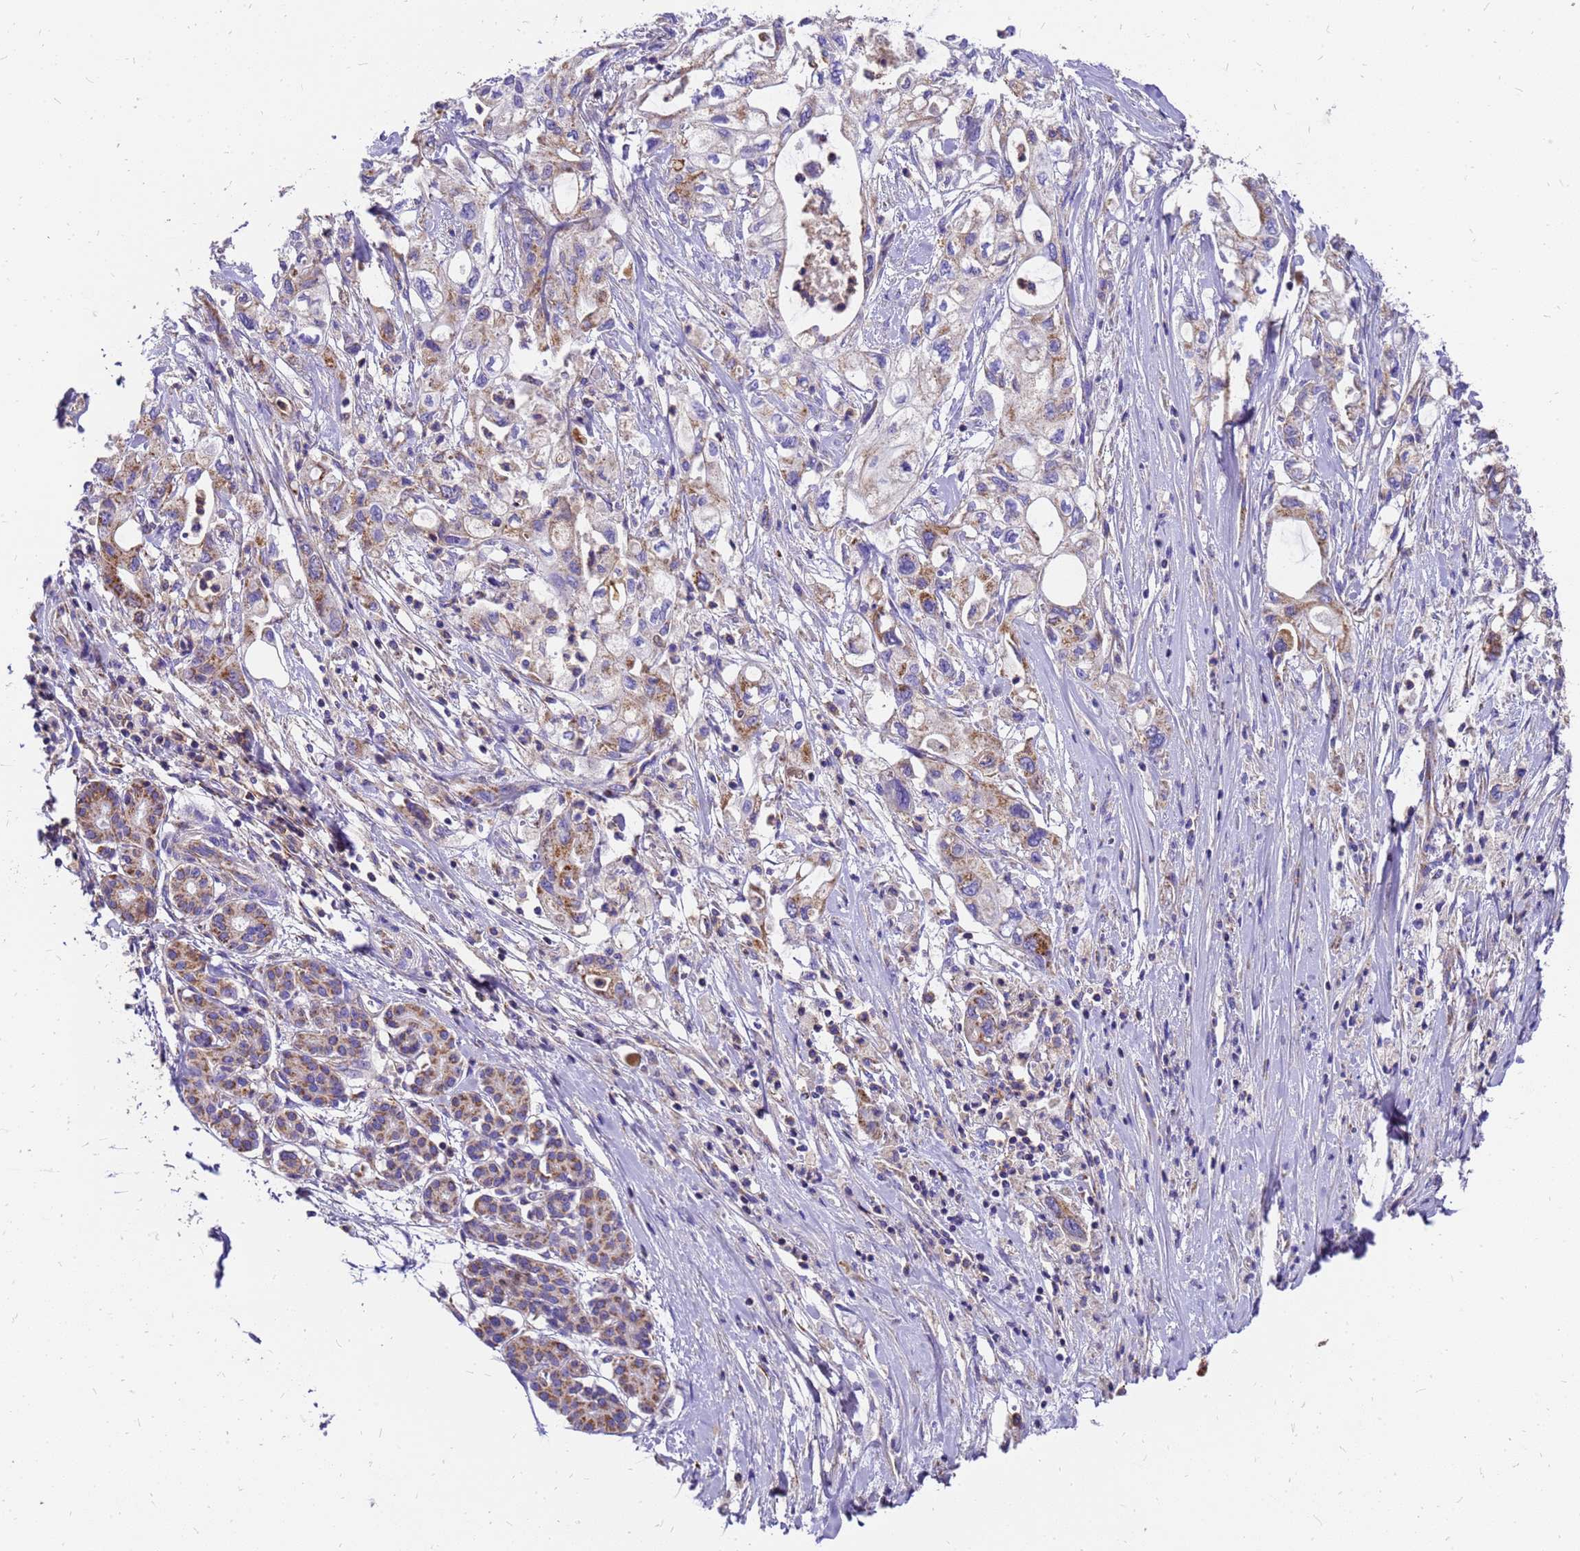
{"staining": {"intensity": "moderate", "quantity": "25%-75%", "location": "cytoplasmic/membranous"}, "tissue": "pancreatic cancer", "cell_type": "Tumor cells", "image_type": "cancer", "snomed": [{"axis": "morphology", "description": "Adenocarcinoma, NOS"}, {"axis": "topography", "description": "Pancreas"}], "caption": "Protein positivity by immunohistochemistry demonstrates moderate cytoplasmic/membranous expression in approximately 25%-75% of tumor cells in adenocarcinoma (pancreatic).", "gene": "MRPS26", "patient": {"sex": "male", "age": 79}}